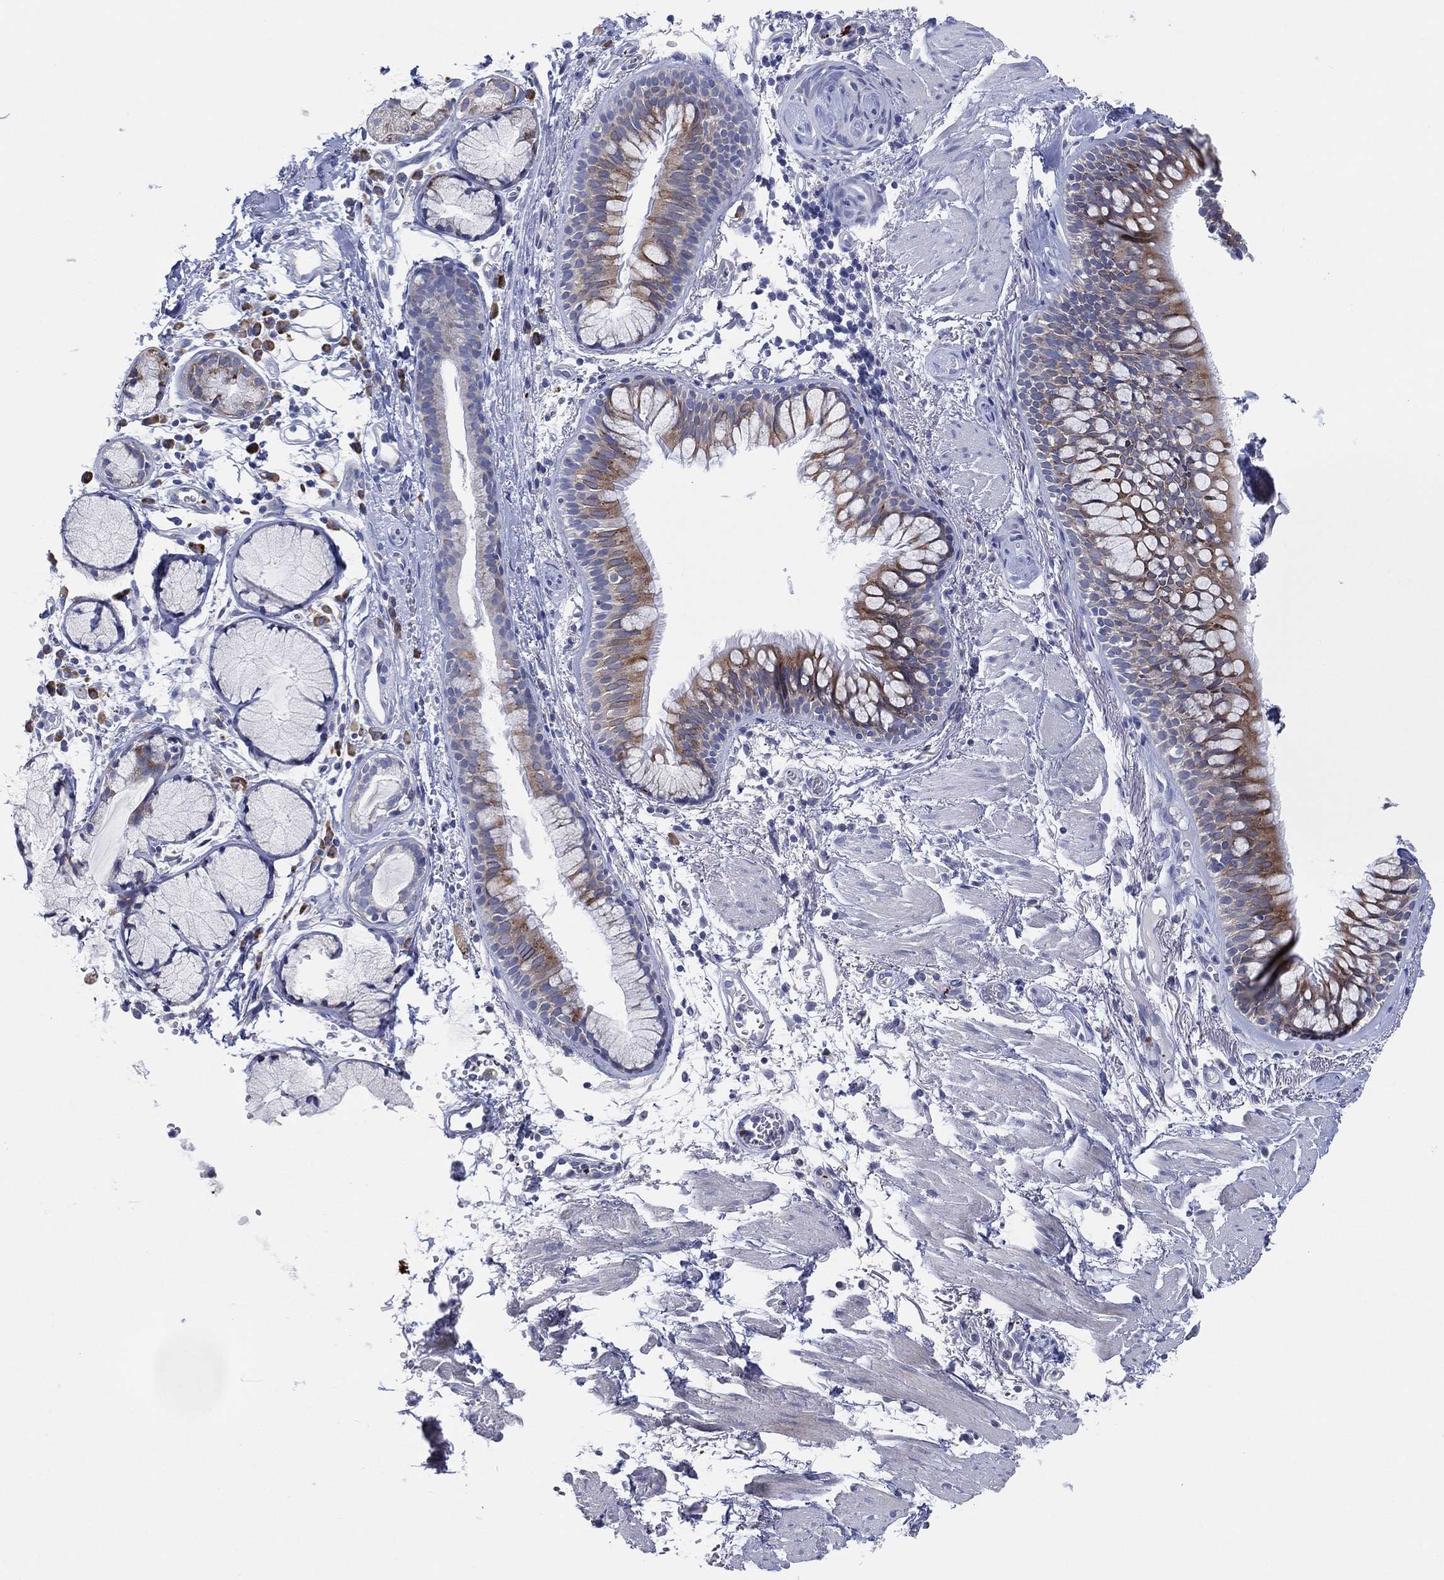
{"staining": {"intensity": "moderate", "quantity": "25%-75%", "location": "cytoplasmic/membranous"}, "tissue": "bronchus", "cell_type": "Respiratory epithelial cells", "image_type": "normal", "snomed": [{"axis": "morphology", "description": "Normal tissue, NOS"}, {"axis": "morphology", "description": "Squamous cell carcinoma, NOS"}, {"axis": "topography", "description": "Cartilage tissue"}, {"axis": "topography", "description": "Bronchus"}], "caption": "Protein staining of benign bronchus exhibits moderate cytoplasmic/membranous positivity in approximately 25%-75% of respiratory epithelial cells.", "gene": "TMEM40", "patient": {"sex": "male", "age": 72}}